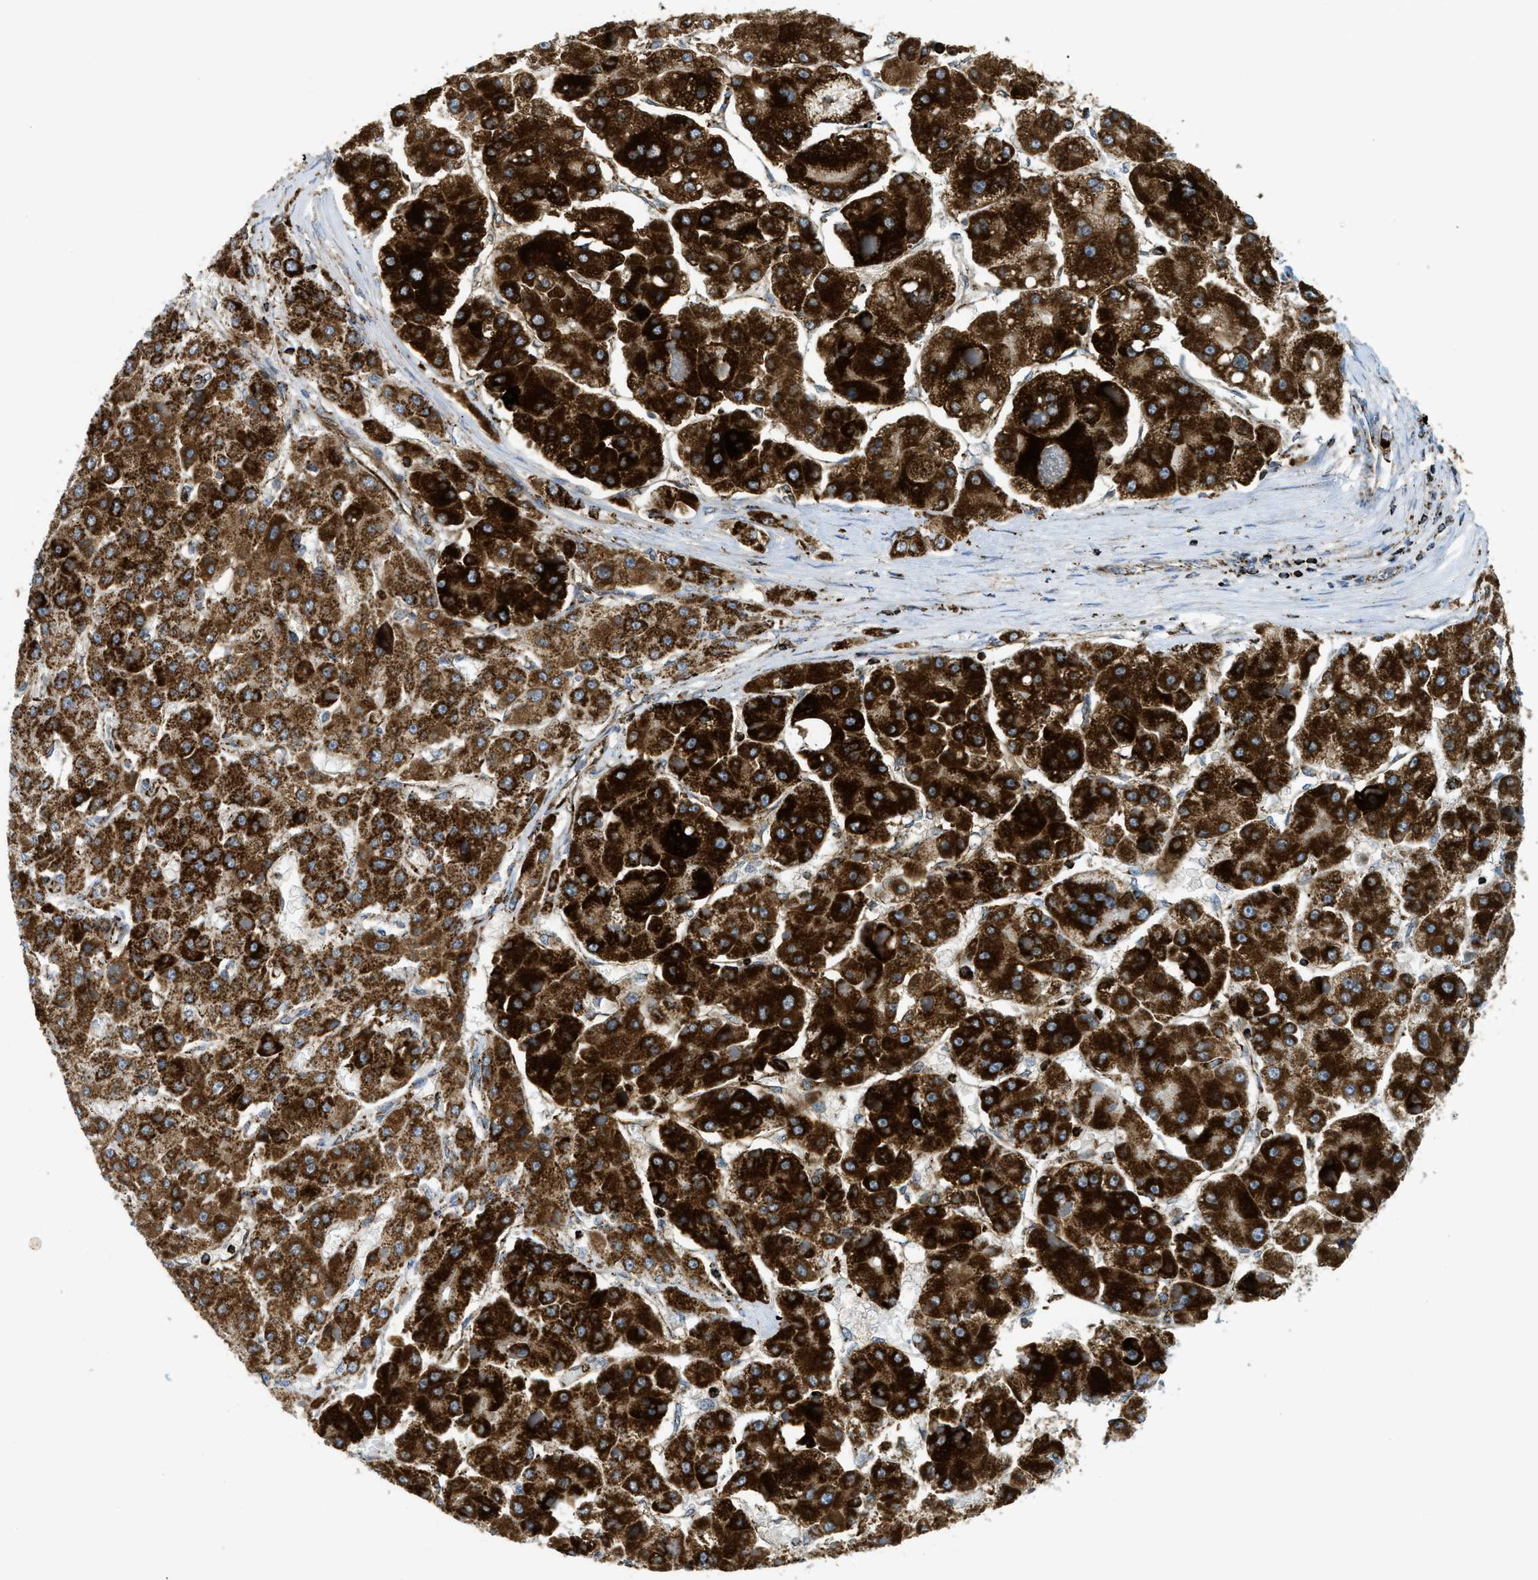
{"staining": {"intensity": "strong", "quantity": ">75%", "location": "cytoplasmic/membranous"}, "tissue": "liver cancer", "cell_type": "Tumor cells", "image_type": "cancer", "snomed": [{"axis": "morphology", "description": "Carcinoma, Hepatocellular, NOS"}, {"axis": "topography", "description": "Liver"}], "caption": "A histopathology image of liver cancer (hepatocellular carcinoma) stained for a protein exhibits strong cytoplasmic/membranous brown staining in tumor cells.", "gene": "SQOR", "patient": {"sex": "female", "age": 73}}